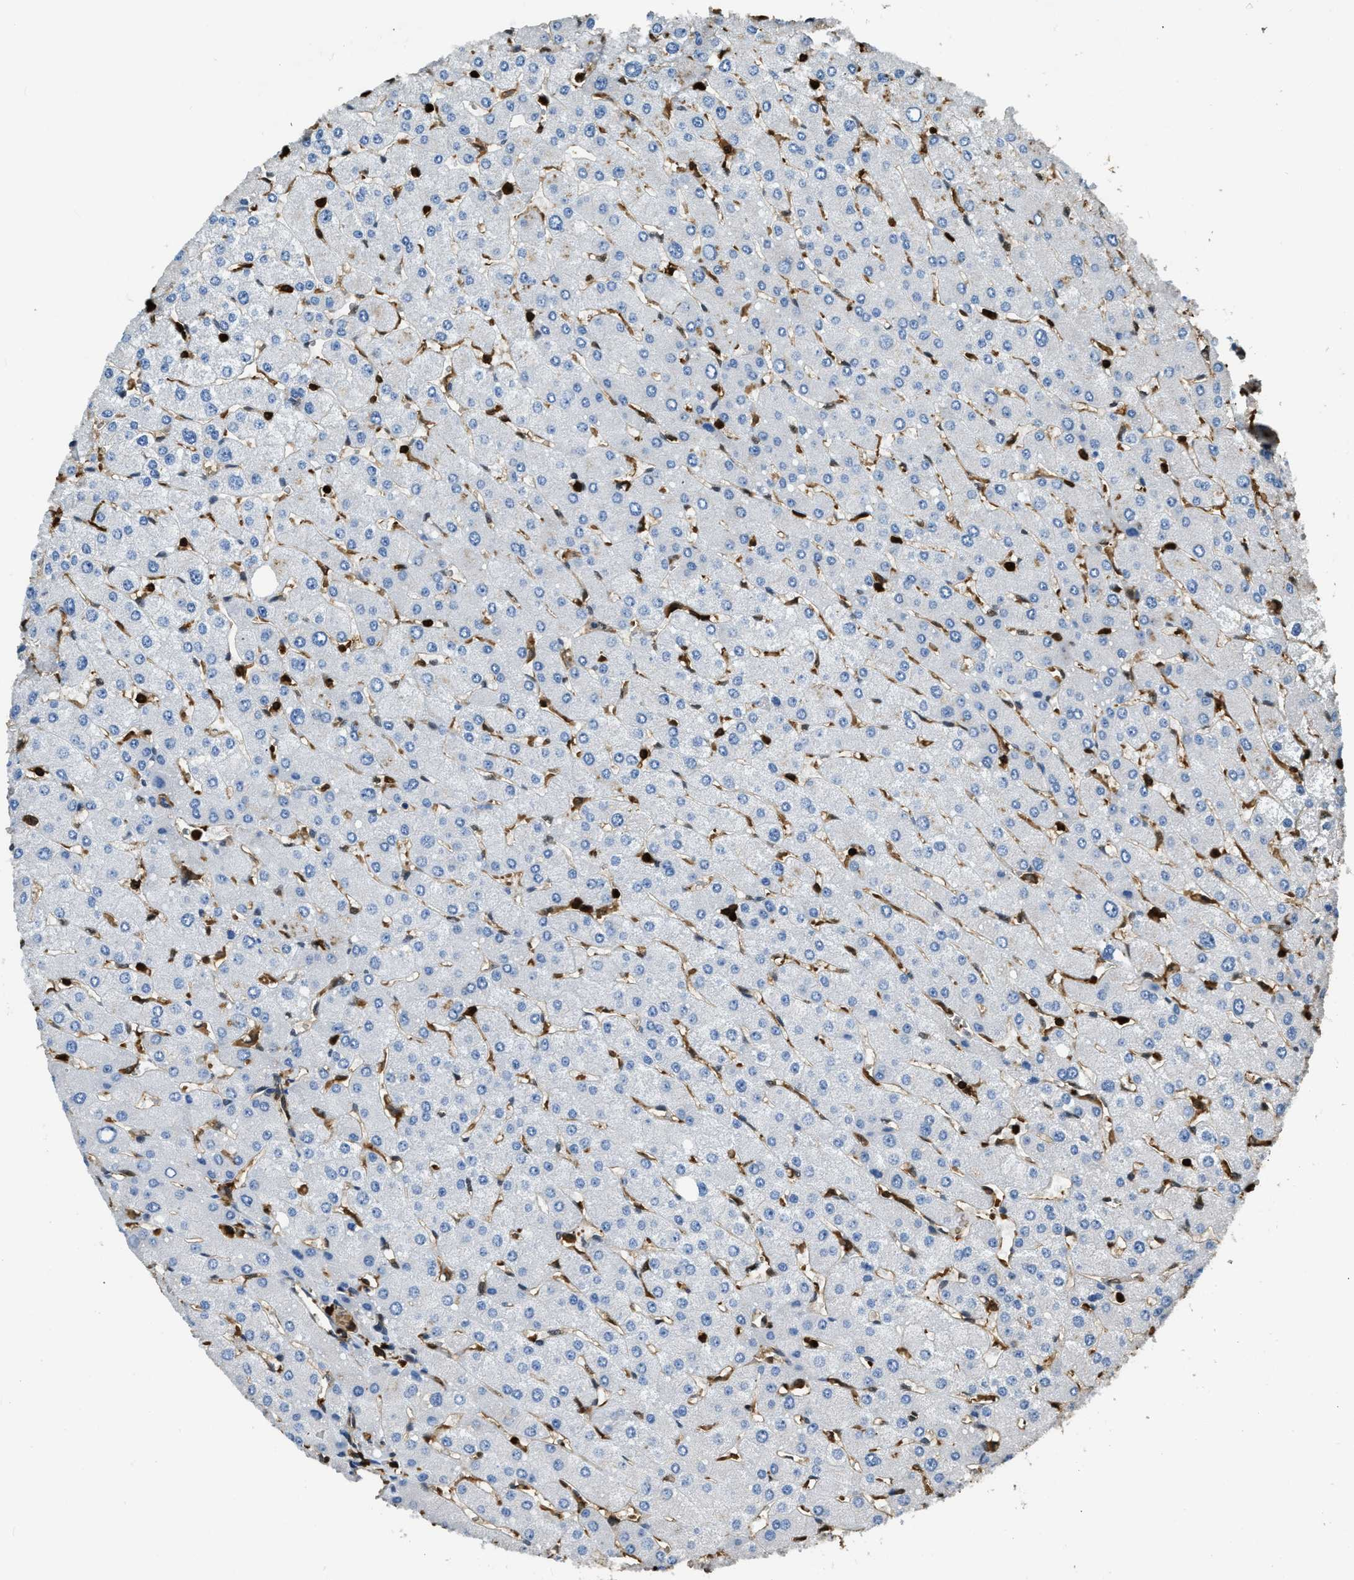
{"staining": {"intensity": "negative", "quantity": "none", "location": "none"}, "tissue": "liver", "cell_type": "Cholangiocytes", "image_type": "normal", "snomed": [{"axis": "morphology", "description": "Normal tissue, NOS"}, {"axis": "topography", "description": "Liver"}], "caption": "This photomicrograph is of normal liver stained with IHC to label a protein in brown with the nuclei are counter-stained blue. There is no positivity in cholangiocytes.", "gene": "ARHGDIB", "patient": {"sex": "male", "age": 55}}